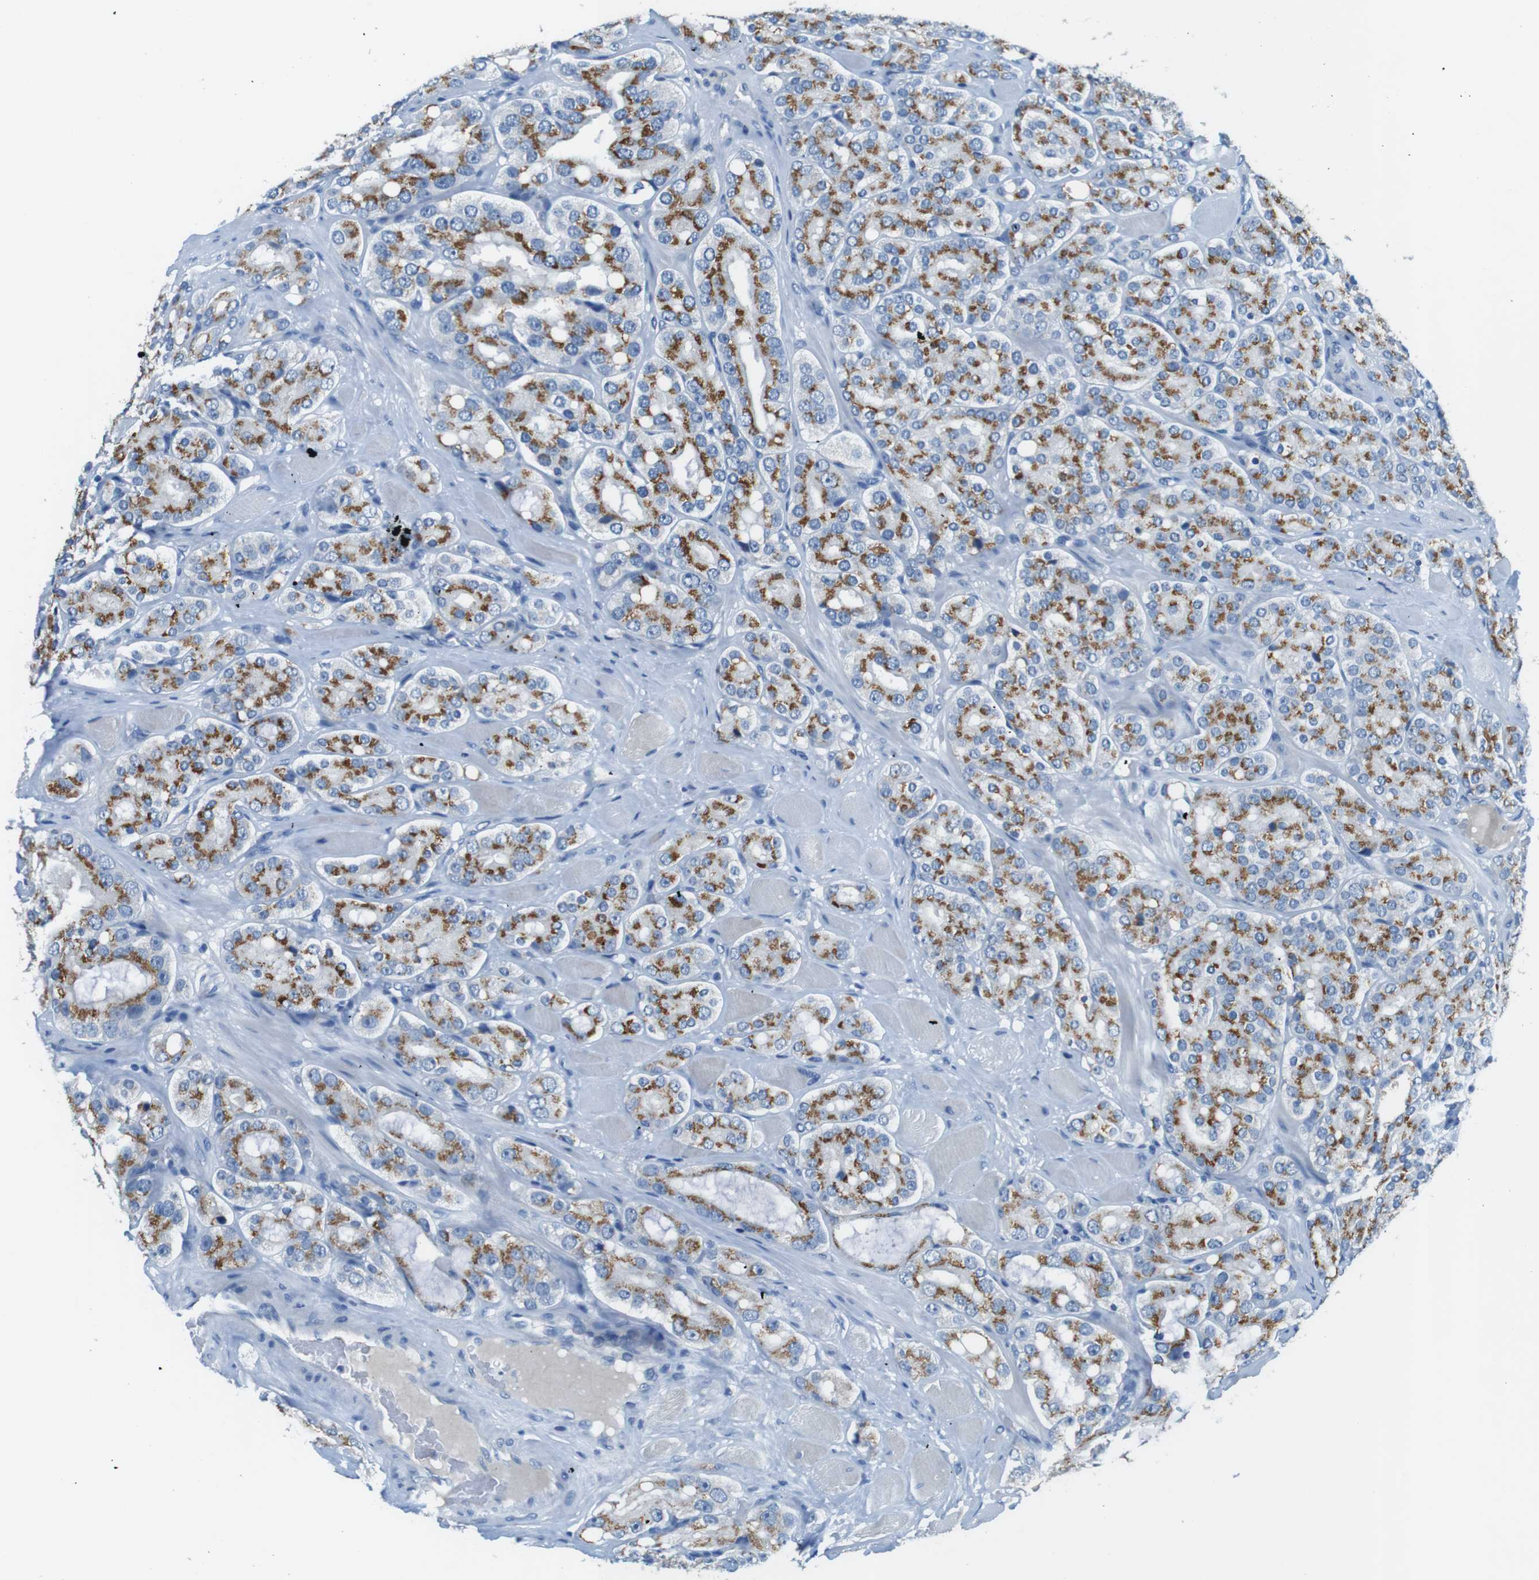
{"staining": {"intensity": "moderate", "quantity": ">75%", "location": "cytoplasmic/membranous"}, "tissue": "prostate cancer", "cell_type": "Tumor cells", "image_type": "cancer", "snomed": [{"axis": "morphology", "description": "Adenocarcinoma, High grade"}, {"axis": "topography", "description": "Prostate"}], "caption": "This is an image of immunohistochemistry staining of prostate adenocarcinoma (high-grade), which shows moderate positivity in the cytoplasmic/membranous of tumor cells.", "gene": "SLC35A3", "patient": {"sex": "male", "age": 65}}